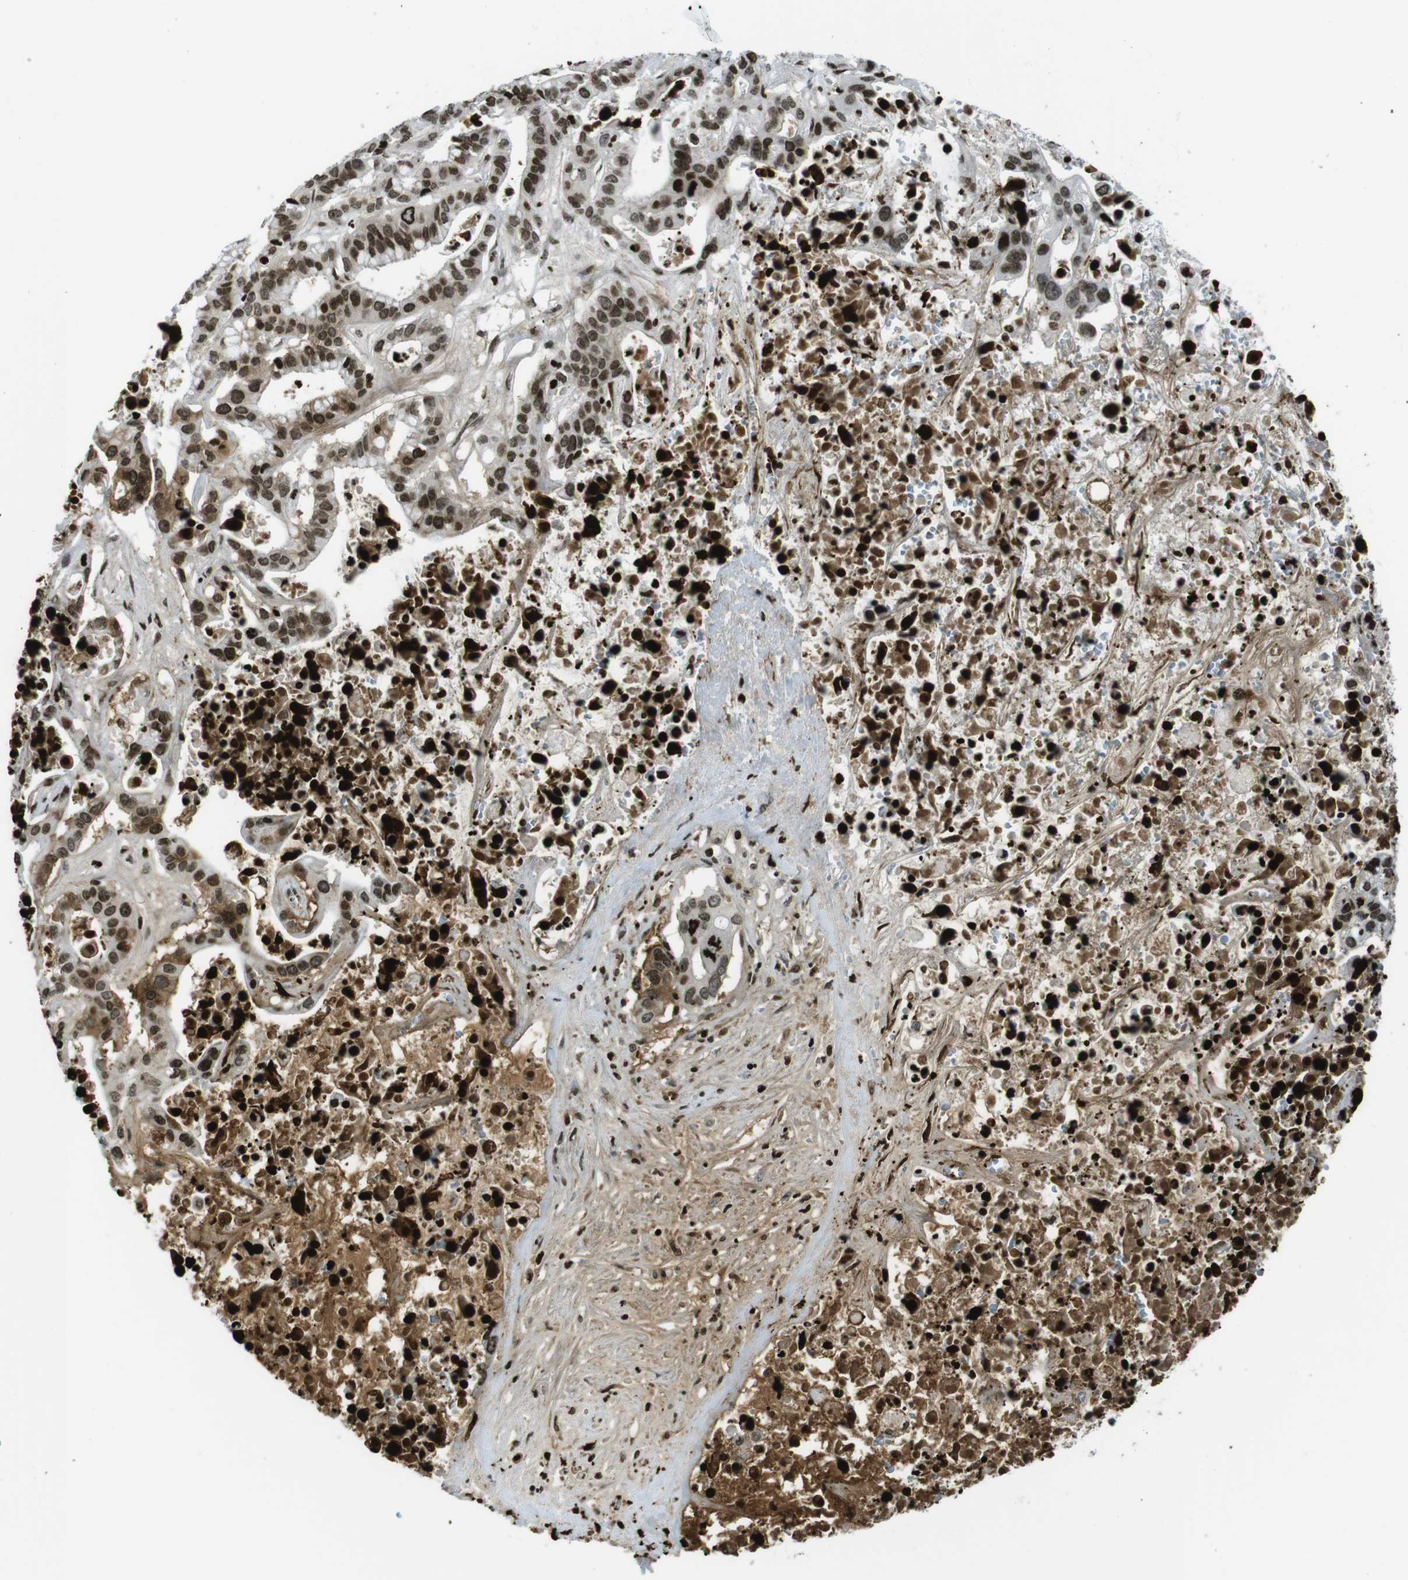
{"staining": {"intensity": "moderate", "quantity": ">75%", "location": "nuclear"}, "tissue": "liver cancer", "cell_type": "Tumor cells", "image_type": "cancer", "snomed": [{"axis": "morphology", "description": "Cholangiocarcinoma"}, {"axis": "topography", "description": "Liver"}], "caption": "Tumor cells exhibit medium levels of moderate nuclear positivity in approximately >75% of cells in liver cancer. Immunohistochemistry (ihc) stains the protein of interest in brown and the nuclei are stained blue.", "gene": "H2AC8", "patient": {"sex": "female", "age": 65}}